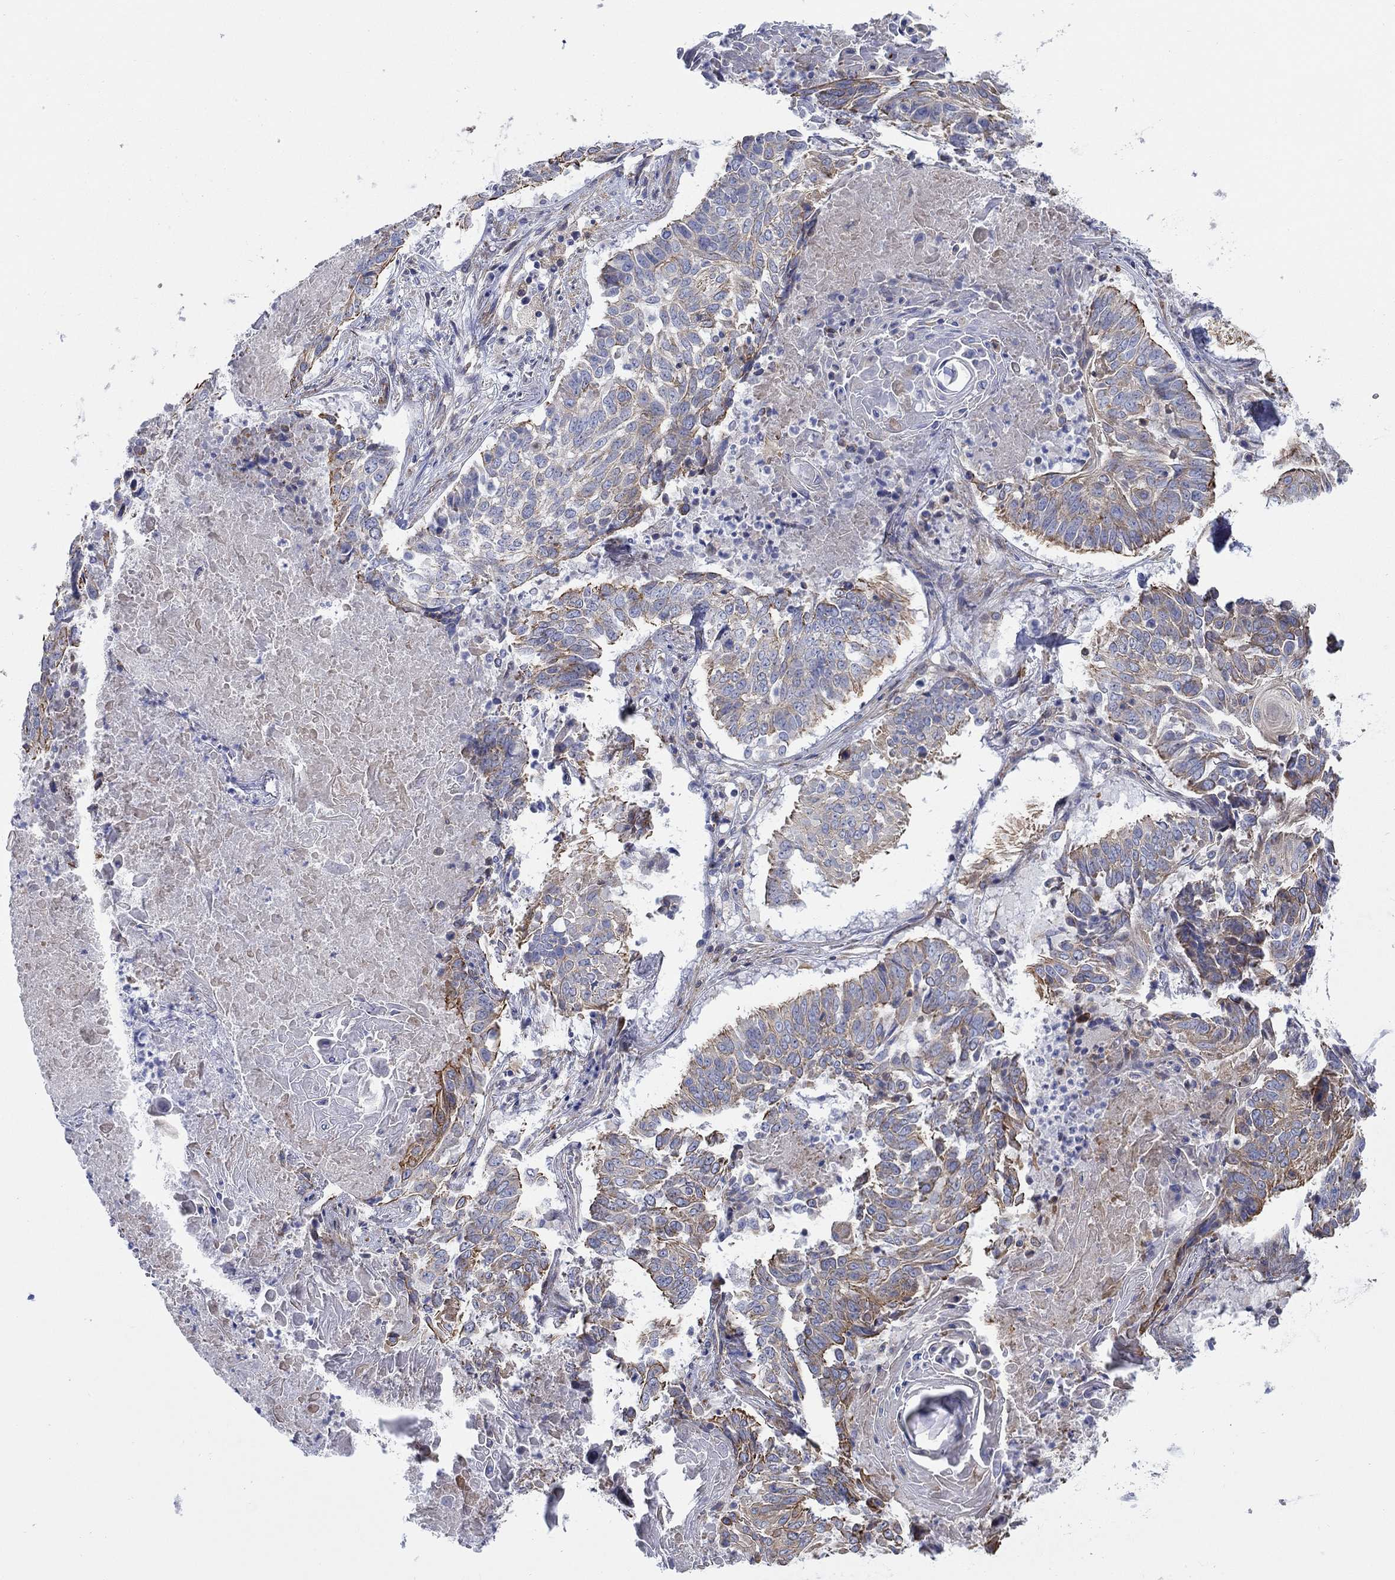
{"staining": {"intensity": "moderate", "quantity": "25%-75%", "location": "cytoplasmic/membranous"}, "tissue": "lung cancer", "cell_type": "Tumor cells", "image_type": "cancer", "snomed": [{"axis": "morphology", "description": "Squamous cell carcinoma, NOS"}, {"axis": "topography", "description": "Lung"}], "caption": "DAB immunohistochemical staining of human lung cancer (squamous cell carcinoma) shows moderate cytoplasmic/membranous protein staining in approximately 25%-75% of tumor cells.", "gene": "FMN1", "patient": {"sex": "male", "age": 64}}